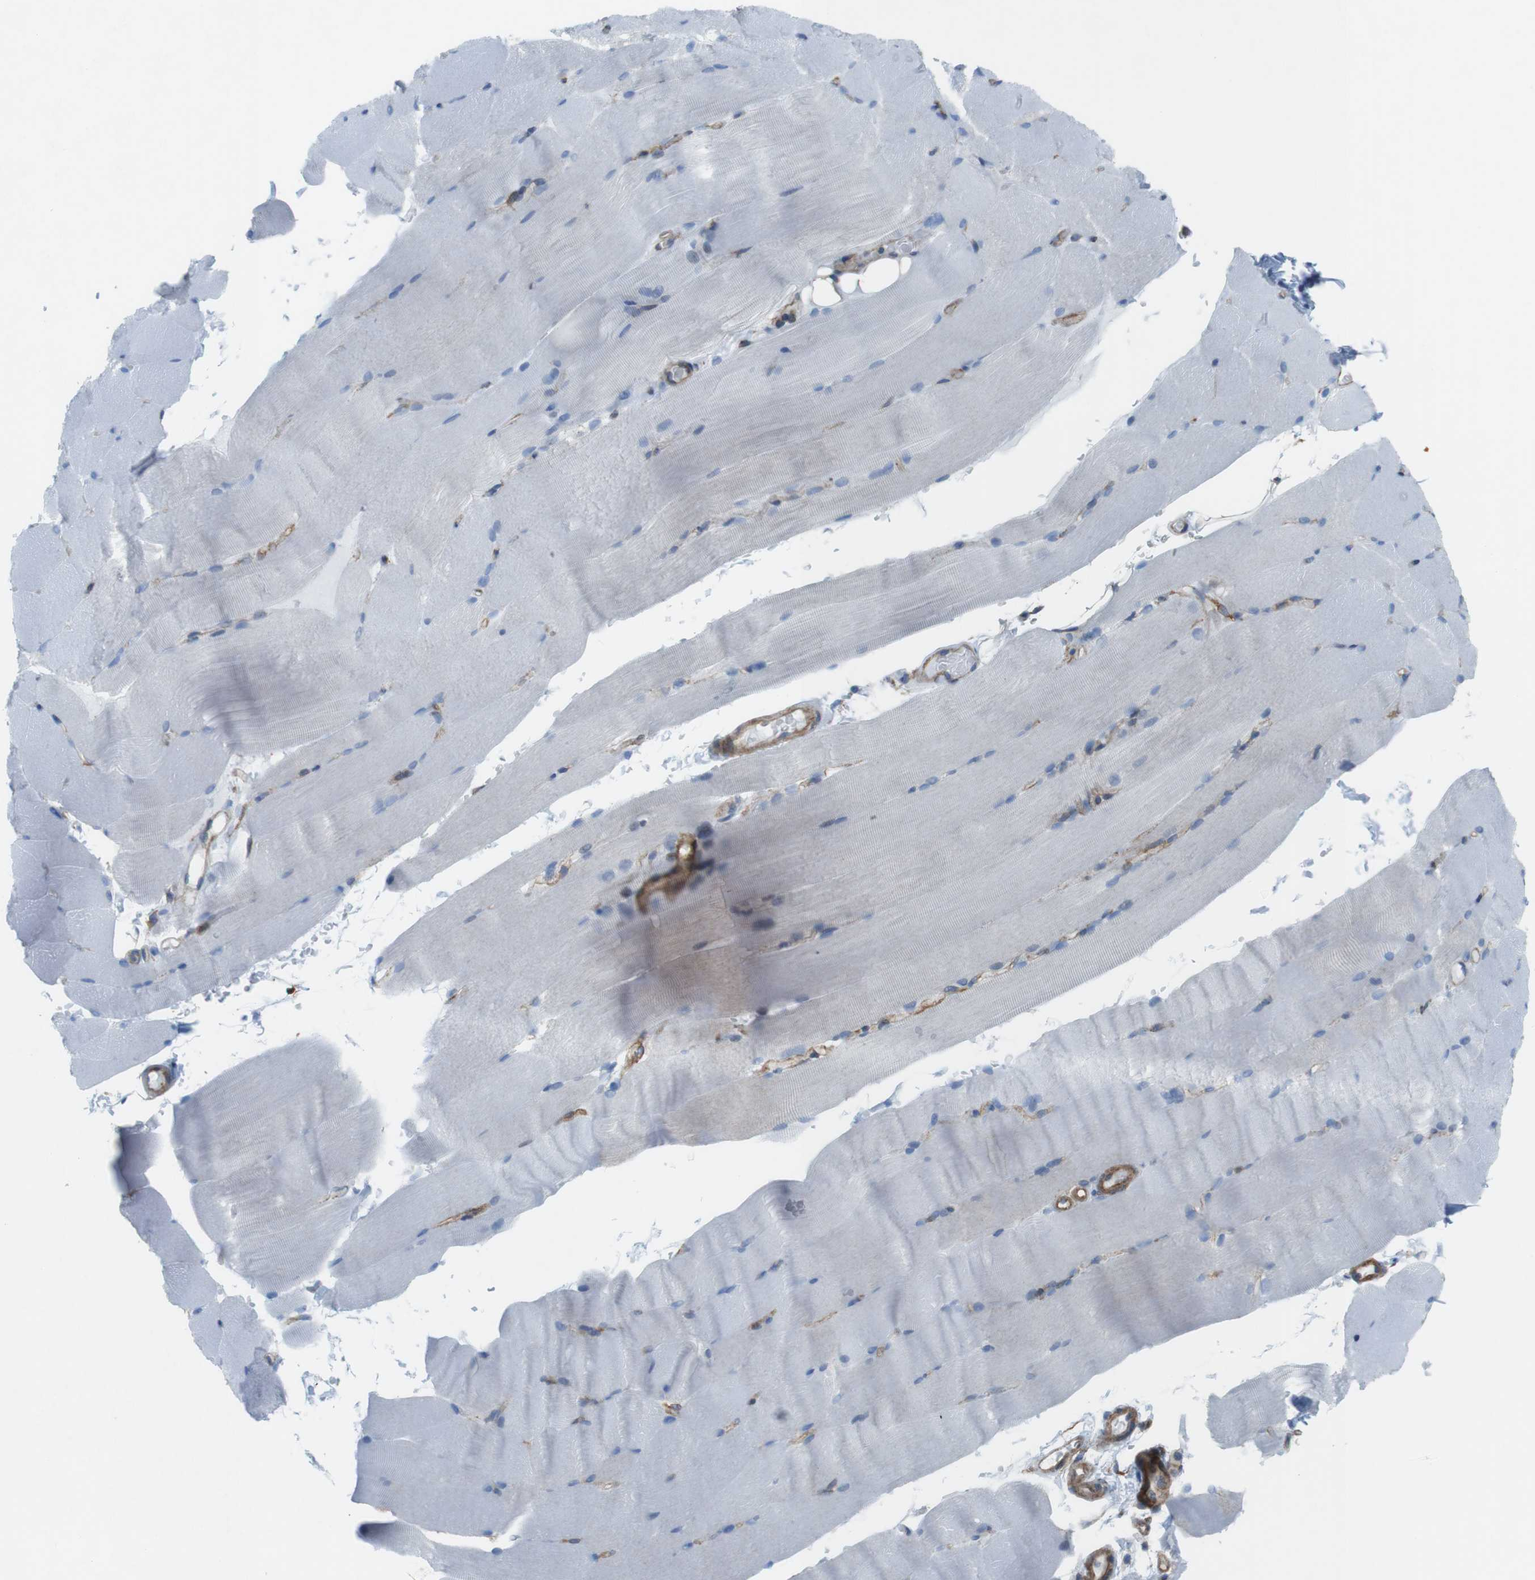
{"staining": {"intensity": "negative", "quantity": "none", "location": "none"}, "tissue": "skeletal muscle", "cell_type": "Myocytes", "image_type": "normal", "snomed": [{"axis": "morphology", "description": "Normal tissue, NOS"}, {"axis": "topography", "description": "Skeletal muscle"}, {"axis": "topography", "description": "Parathyroid gland"}], "caption": "A high-resolution micrograph shows immunohistochemistry staining of unremarkable skeletal muscle, which shows no significant staining in myocytes. (DAB (3,3'-diaminobenzidine) IHC, high magnification).", "gene": "DIAPH2", "patient": {"sex": "female", "age": 37}}